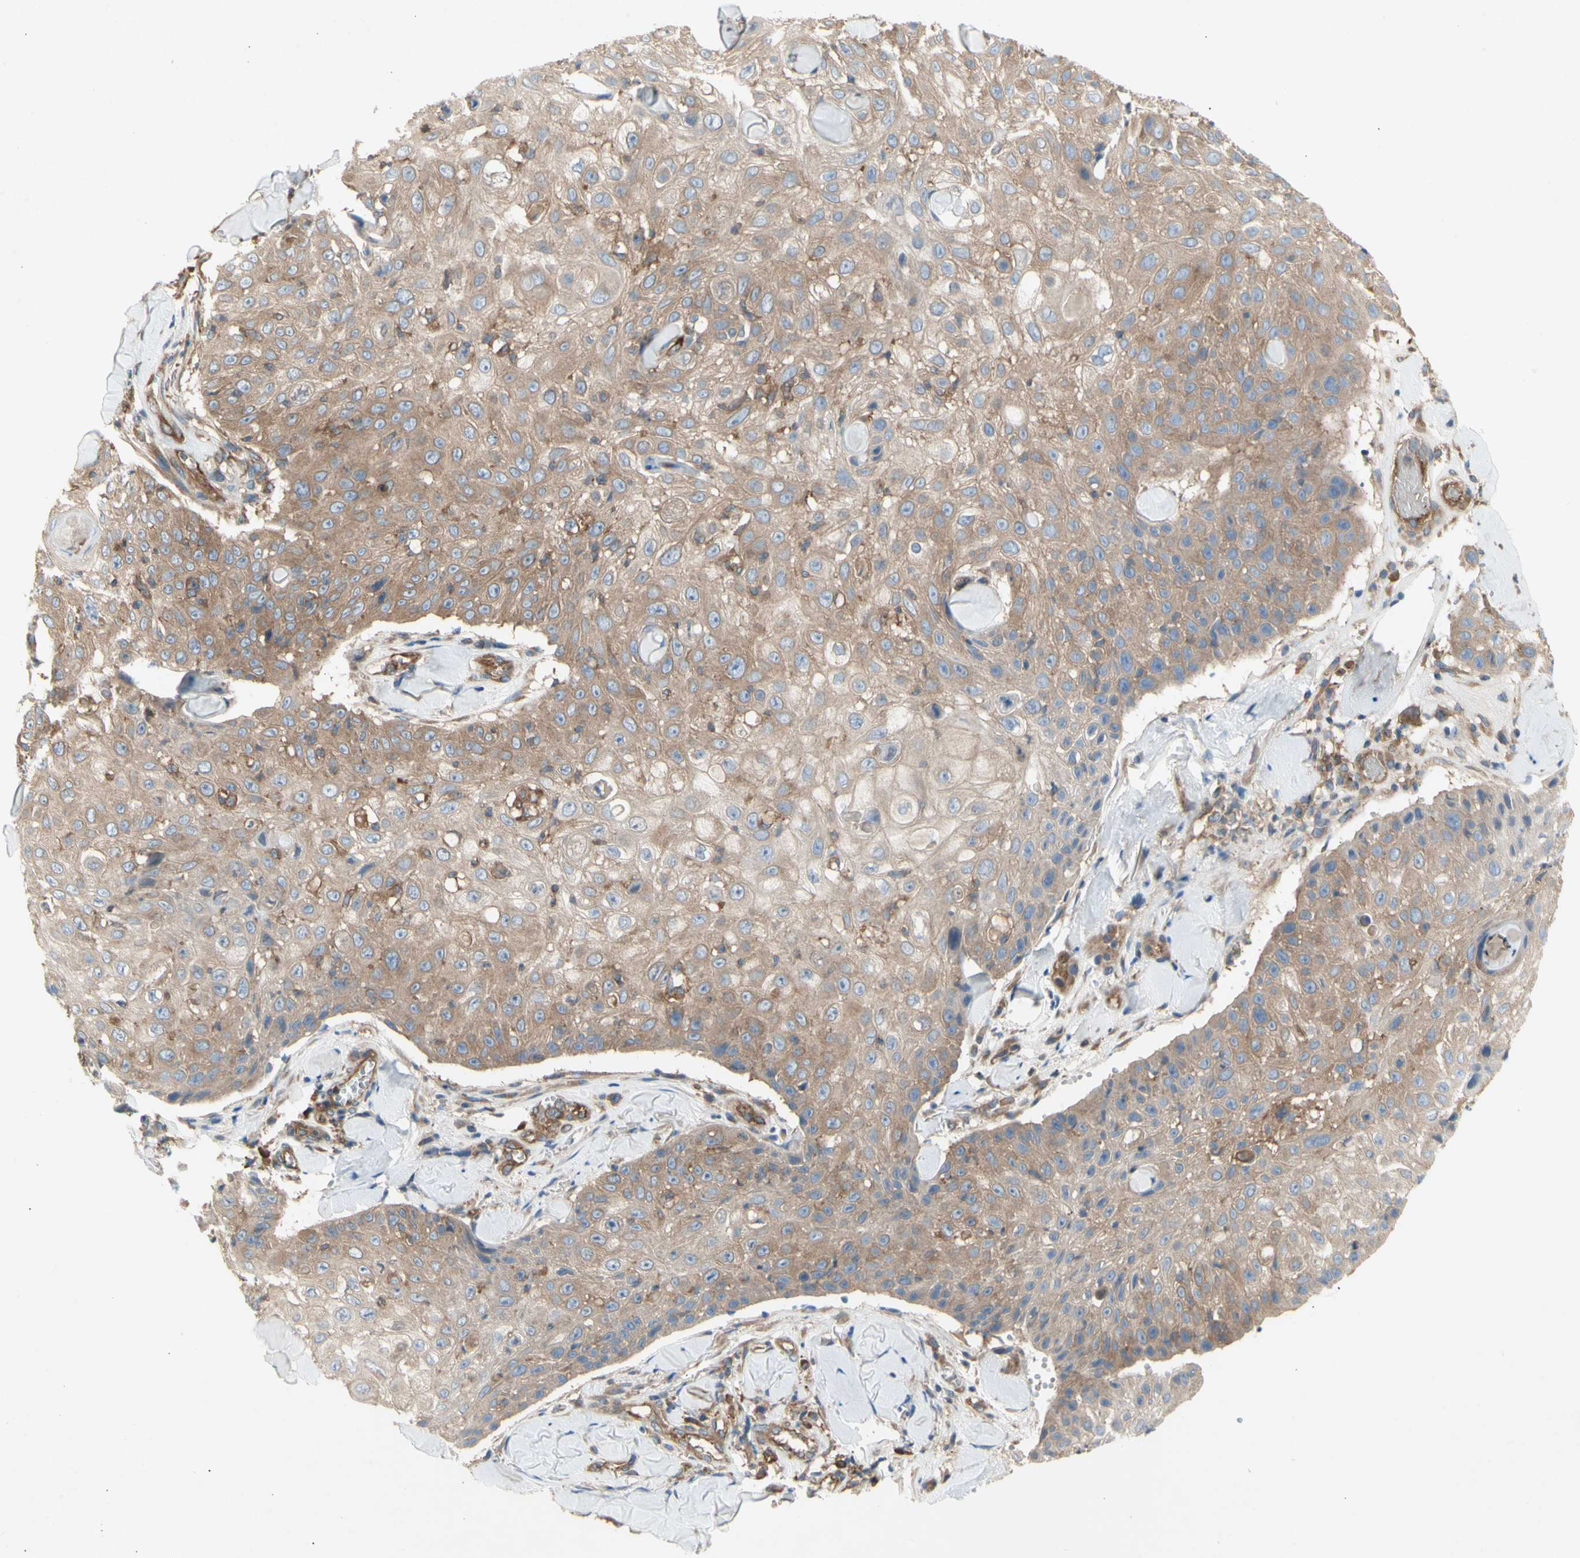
{"staining": {"intensity": "weak", "quantity": ">75%", "location": "cytoplasmic/membranous"}, "tissue": "skin cancer", "cell_type": "Tumor cells", "image_type": "cancer", "snomed": [{"axis": "morphology", "description": "Squamous cell carcinoma, NOS"}, {"axis": "topography", "description": "Skin"}], "caption": "This image exhibits IHC staining of skin cancer, with low weak cytoplasmic/membranous expression in about >75% of tumor cells.", "gene": "KLC1", "patient": {"sex": "male", "age": 86}}